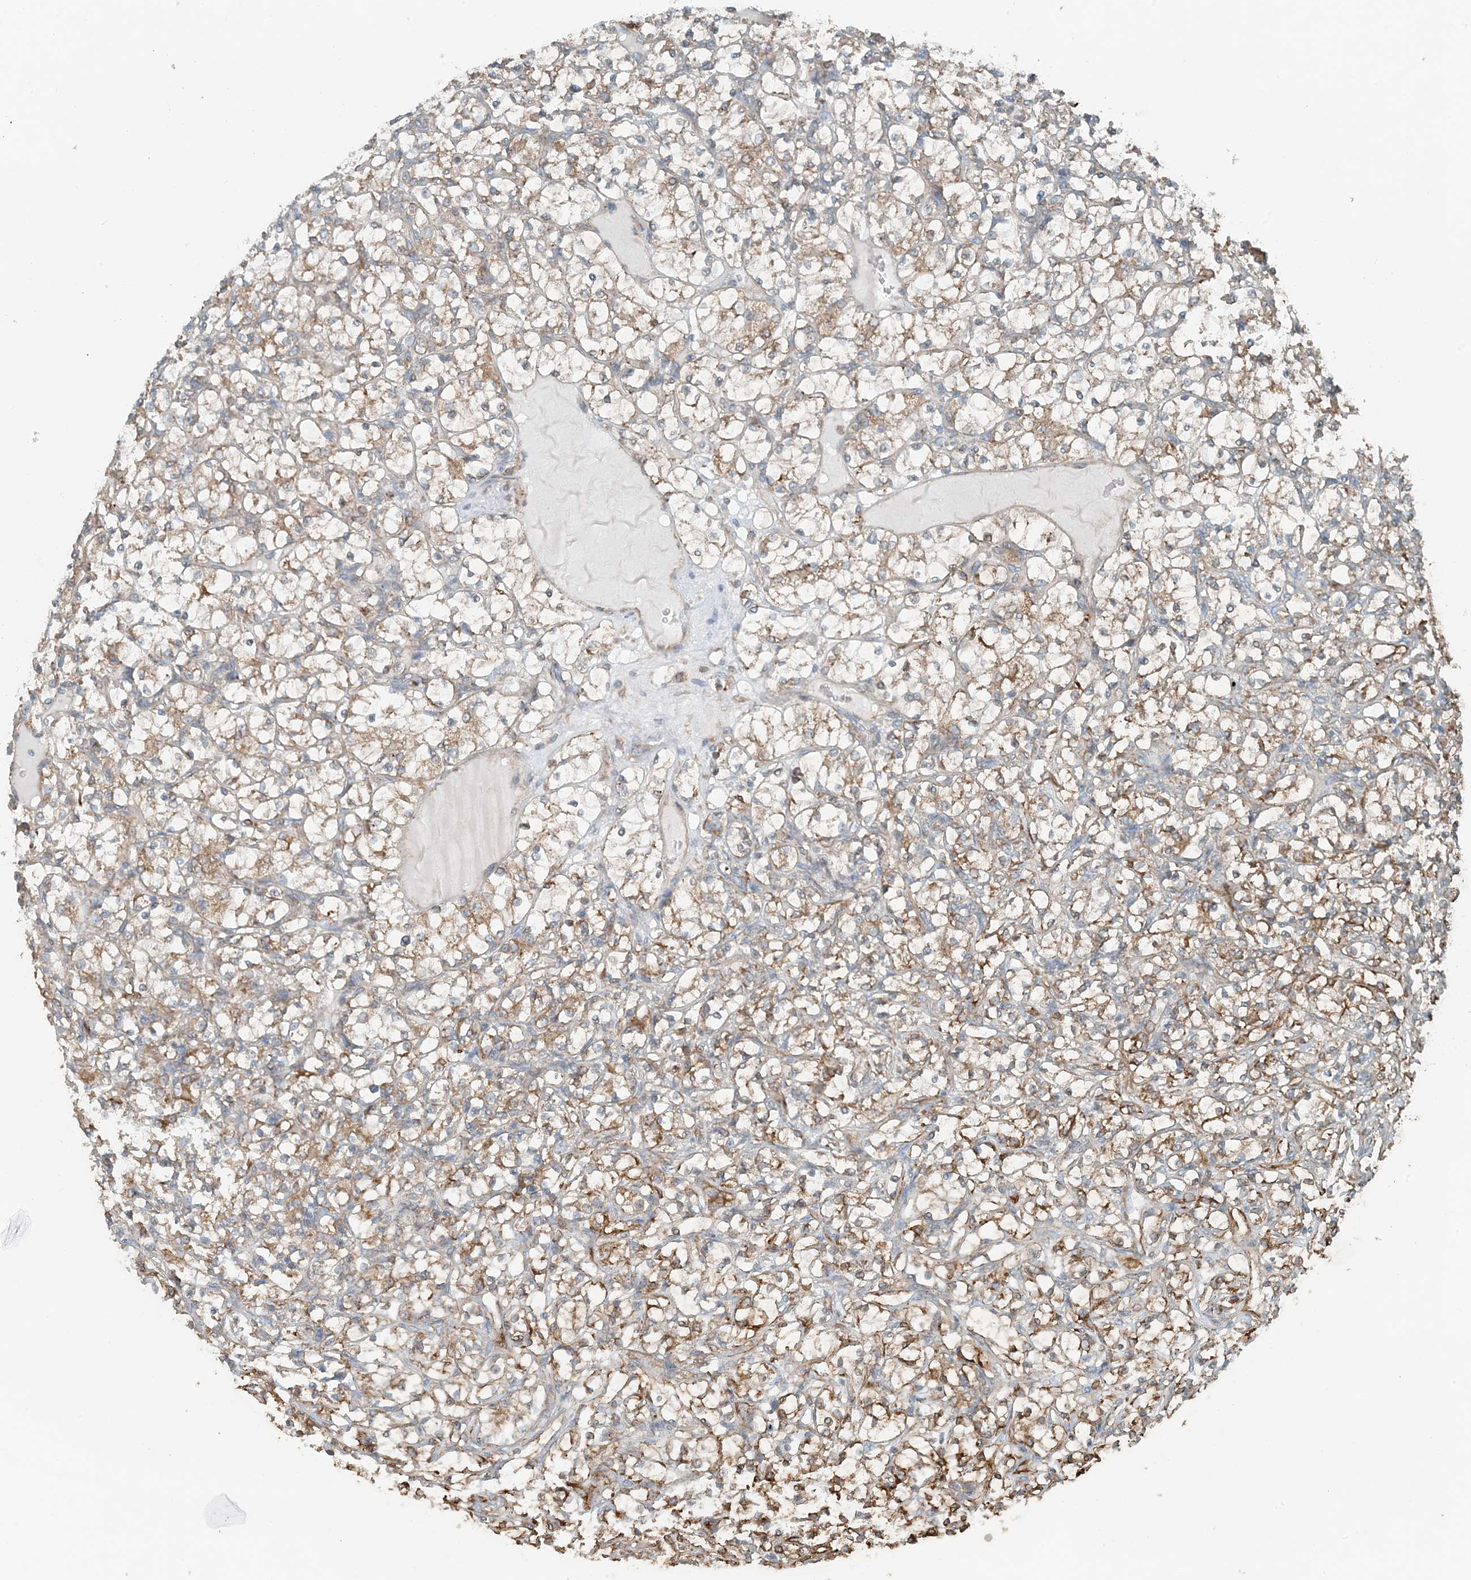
{"staining": {"intensity": "weak", "quantity": "25%-75%", "location": "cytoplasmic/membranous"}, "tissue": "renal cancer", "cell_type": "Tumor cells", "image_type": "cancer", "snomed": [{"axis": "morphology", "description": "Adenocarcinoma, NOS"}, {"axis": "topography", "description": "Kidney"}], "caption": "The immunohistochemical stain labels weak cytoplasmic/membranous expression in tumor cells of renal cancer tissue.", "gene": "CERKL", "patient": {"sex": "female", "age": 69}}